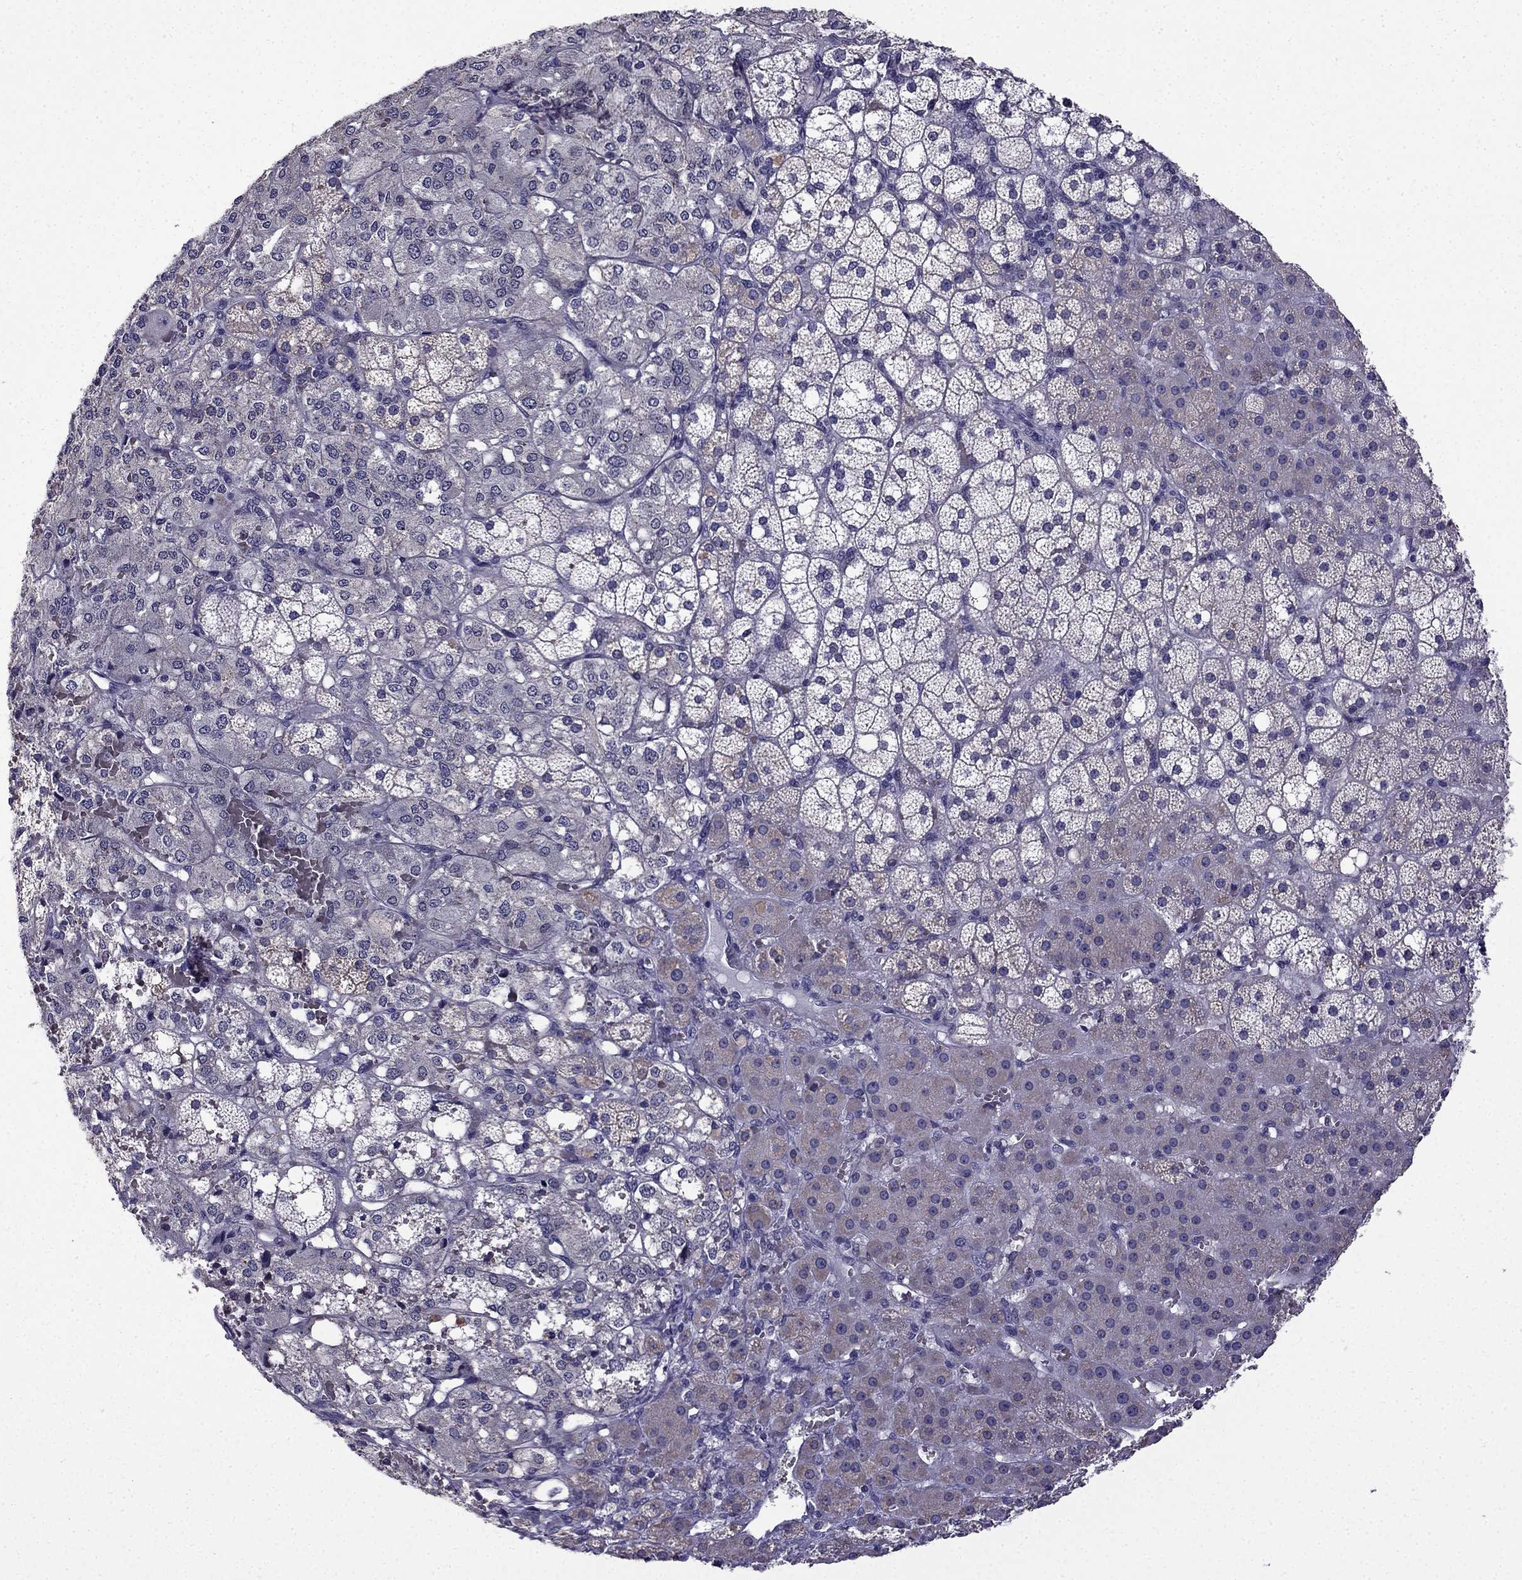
{"staining": {"intensity": "weak", "quantity": "25%-75%", "location": "cytoplasmic/membranous"}, "tissue": "adrenal gland", "cell_type": "Glandular cells", "image_type": "normal", "snomed": [{"axis": "morphology", "description": "Normal tissue, NOS"}, {"axis": "topography", "description": "Adrenal gland"}], "caption": "IHC staining of unremarkable adrenal gland, which reveals low levels of weak cytoplasmic/membranous expression in approximately 25%-75% of glandular cells indicating weak cytoplasmic/membranous protein staining. The staining was performed using DAB (3,3'-diaminobenzidine) (brown) for protein detection and nuclei were counterstained in hematoxylin (blue).", "gene": "SLC6A2", "patient": {"sex": "male", "age": 53}}